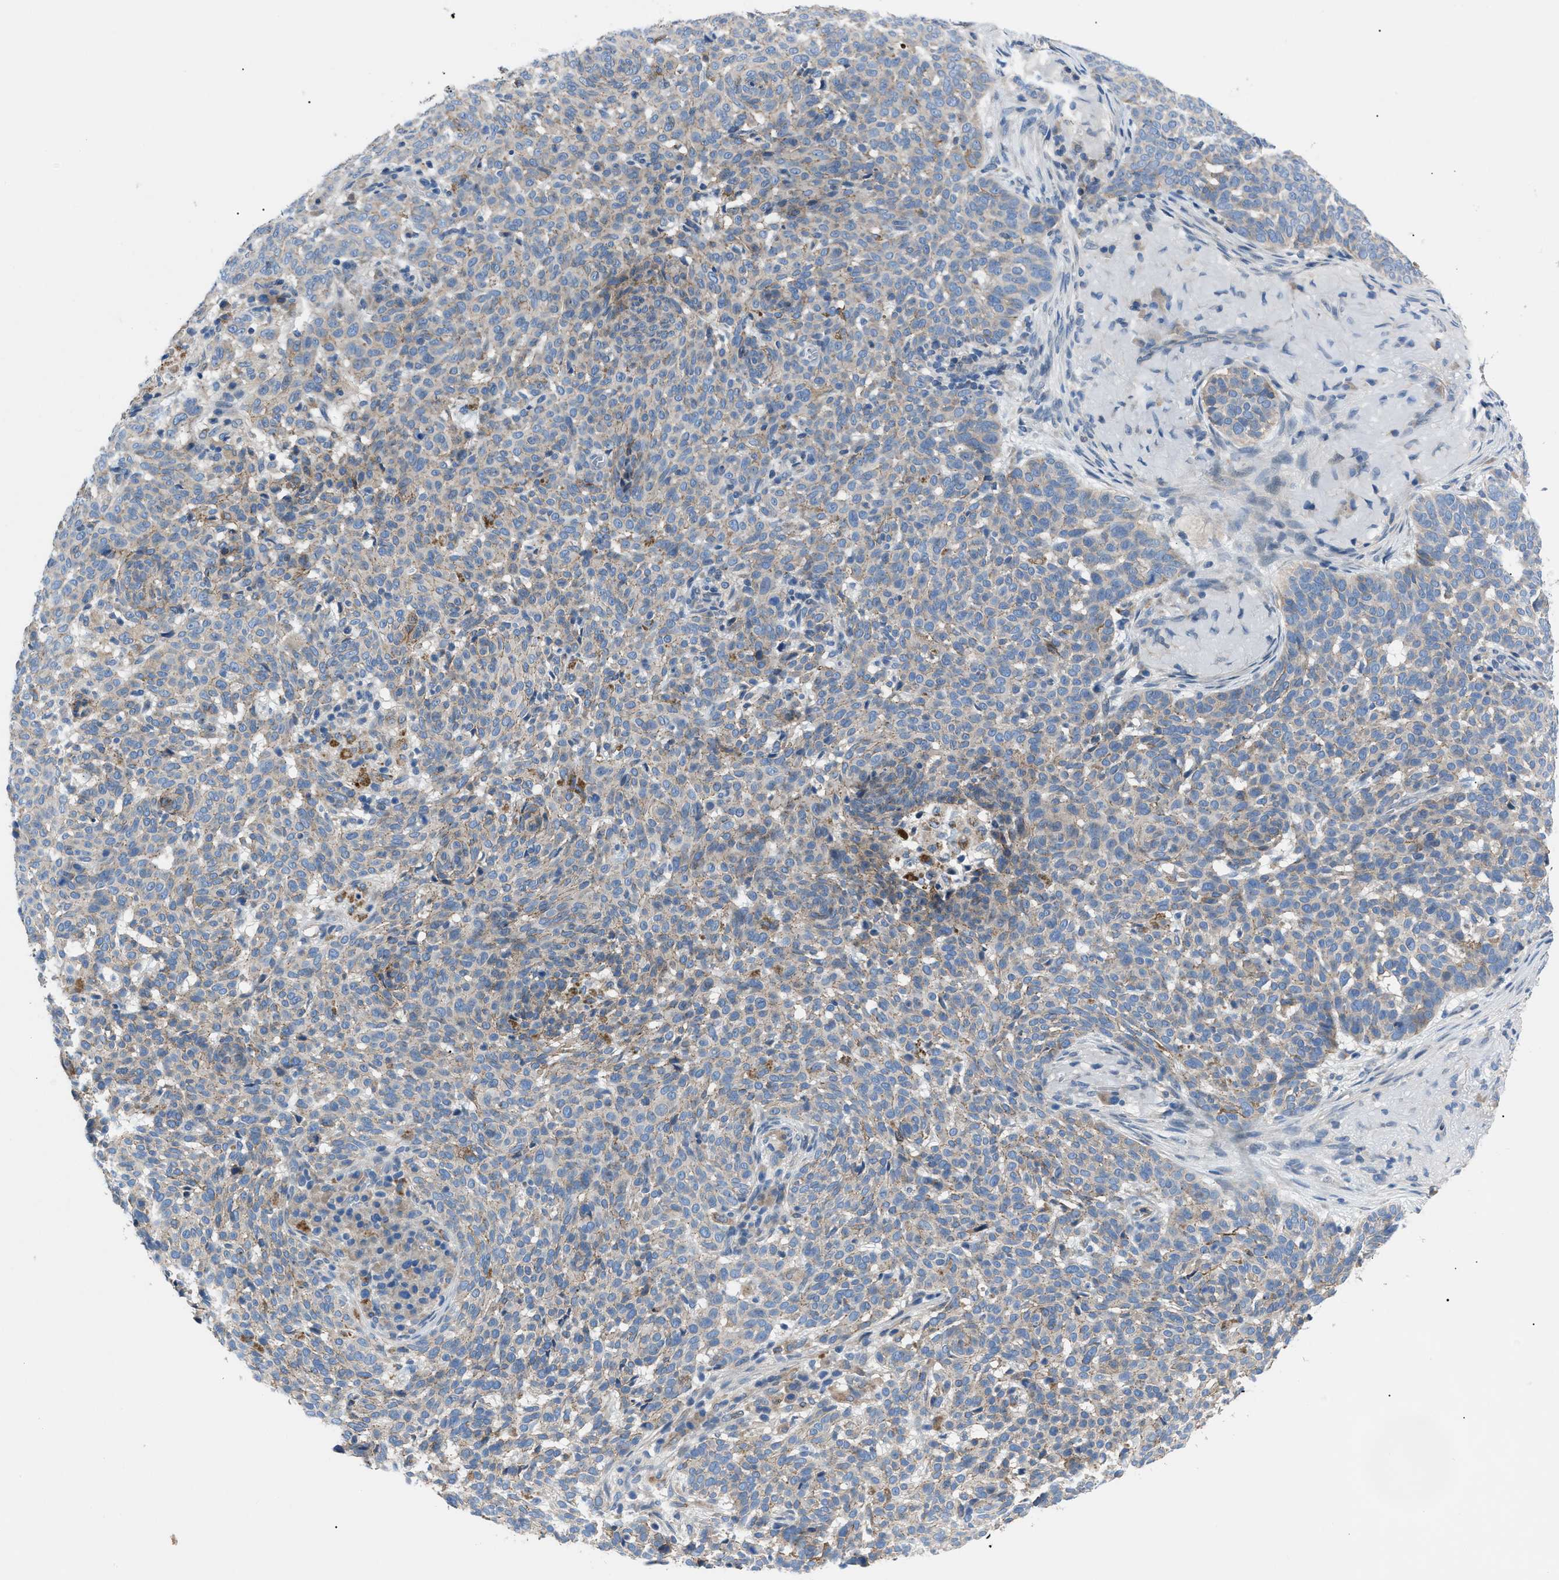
{"staining": {"intensity": "weak", "quantity": ">75%", "location": "cytoplasmic/membranous"}, "tissue": "skin cancer", "cell_type": "Tumor cells", "image_type": "cancer", "snomed": [{"axis": "morphology", "description": "Basal cell carcinoma"}, {"axis": "topography", "description": "Skin"}], "caption": "Tumor cells exhibit weak cytoplasmic/membranous expression in approximately >75% of cells in skin cancer (basal cell carcinoma).", "gene": "ZDHHC24", "patient": {"sex": "male", "age": 85}}